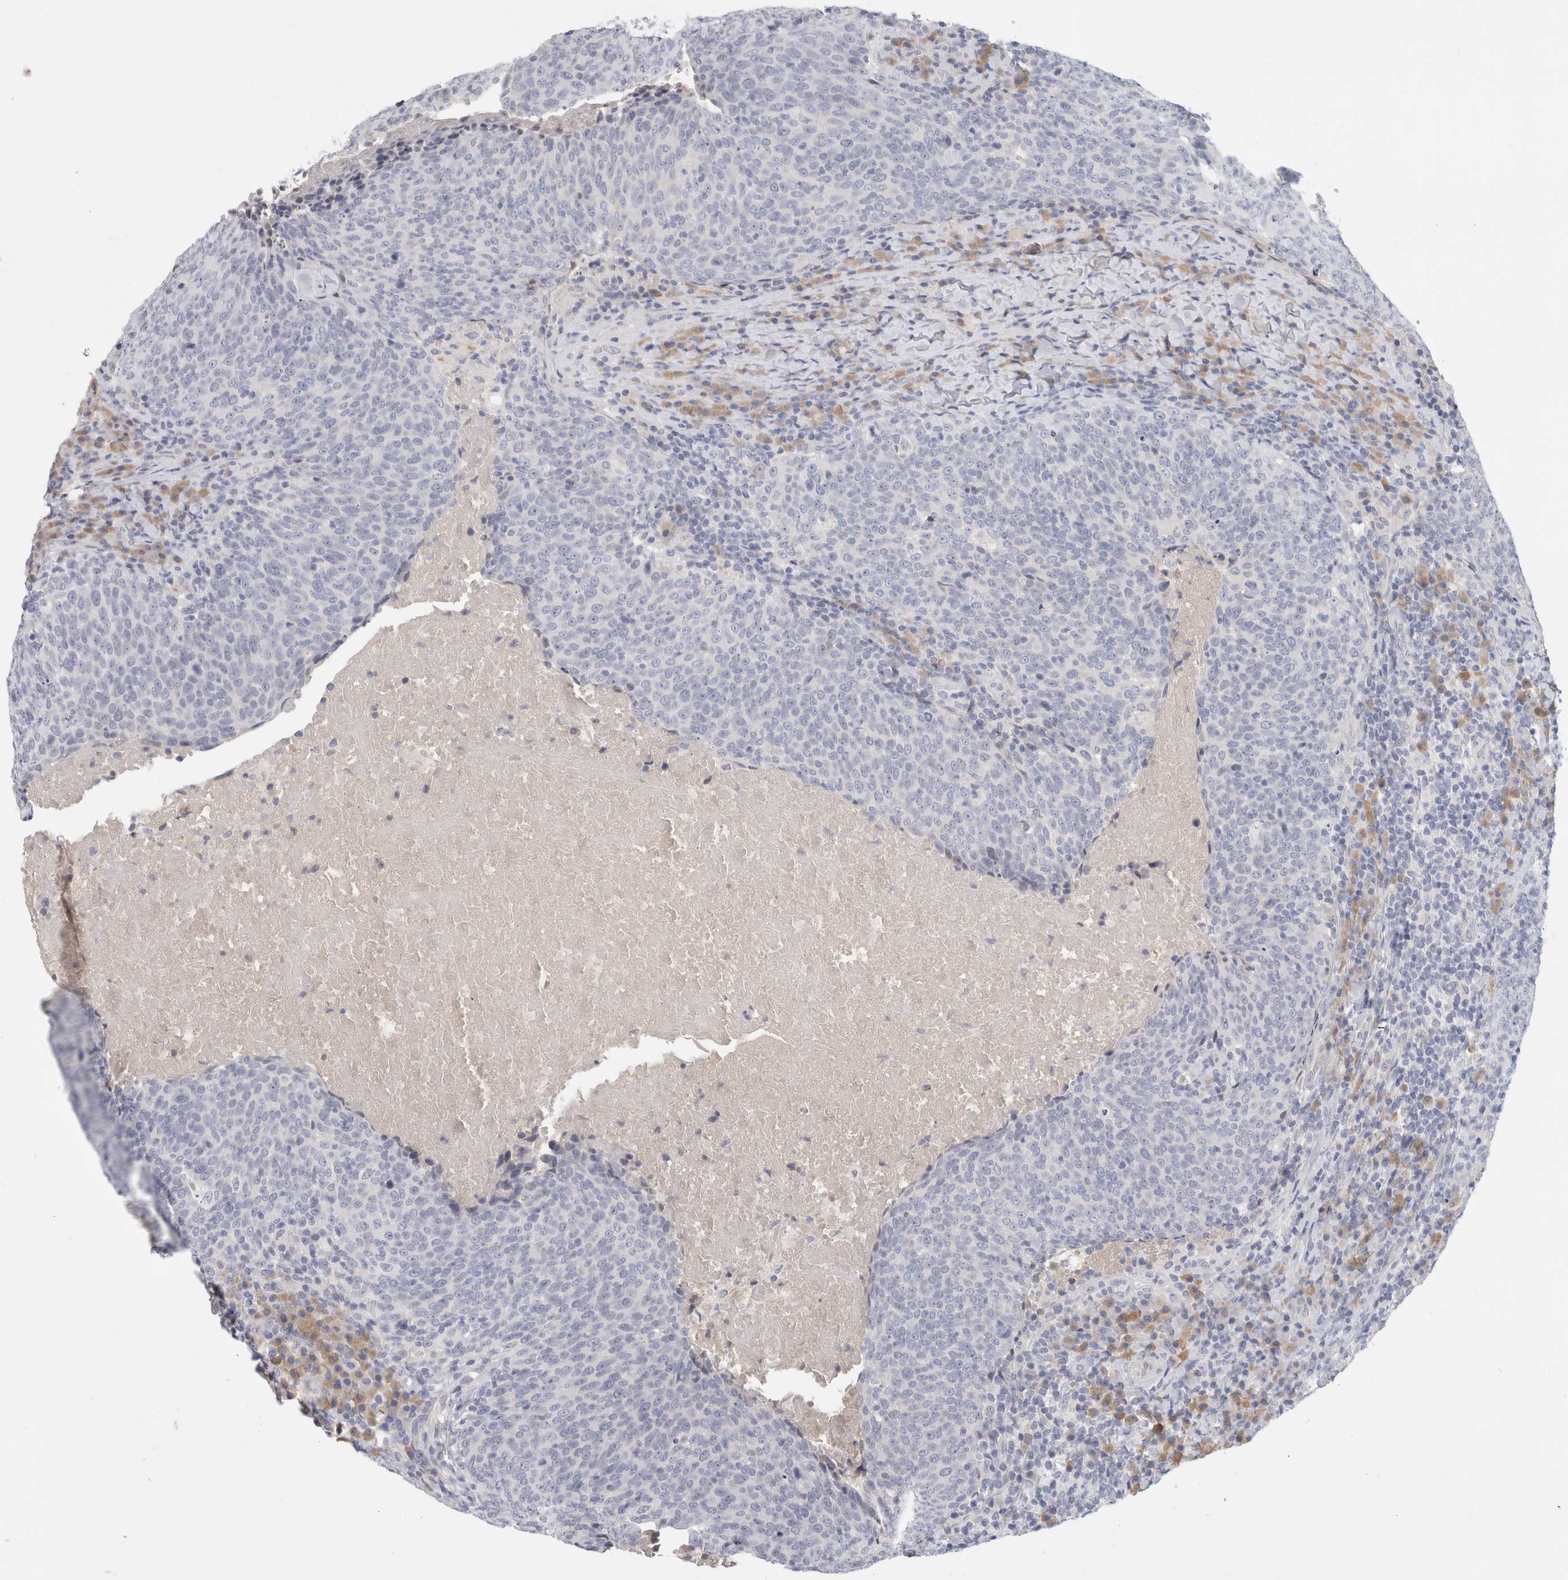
{"staining": {"intensity": "negative", "quantity": "none", "location": "none"}, "tissue": "head and neck cancer", "cell_type": "Tumor cells", "image_type": "cancer", "snomed": [{"axis": "morphology", "description": "Squamous cell carcinoma, NOS"}, {"axis": "morphology", "description": "Squamous cell carcinoma, metastatic, NOS"}, {"axis": "topography", "description": "Lymph node"}, {"axis": "topography", "description": "Head-Neck"}], "caption": "An immunohistochemistry (IHC) histopathology image of head and neck squamous cell carcinoma is shown. There is no staining in tumor cells of head and neck squamous cell carcinoma. (DAB IHC with hematoxylin counter stain).", "gene": "STK31", "patient": {"sex": "male", "age": 62}}